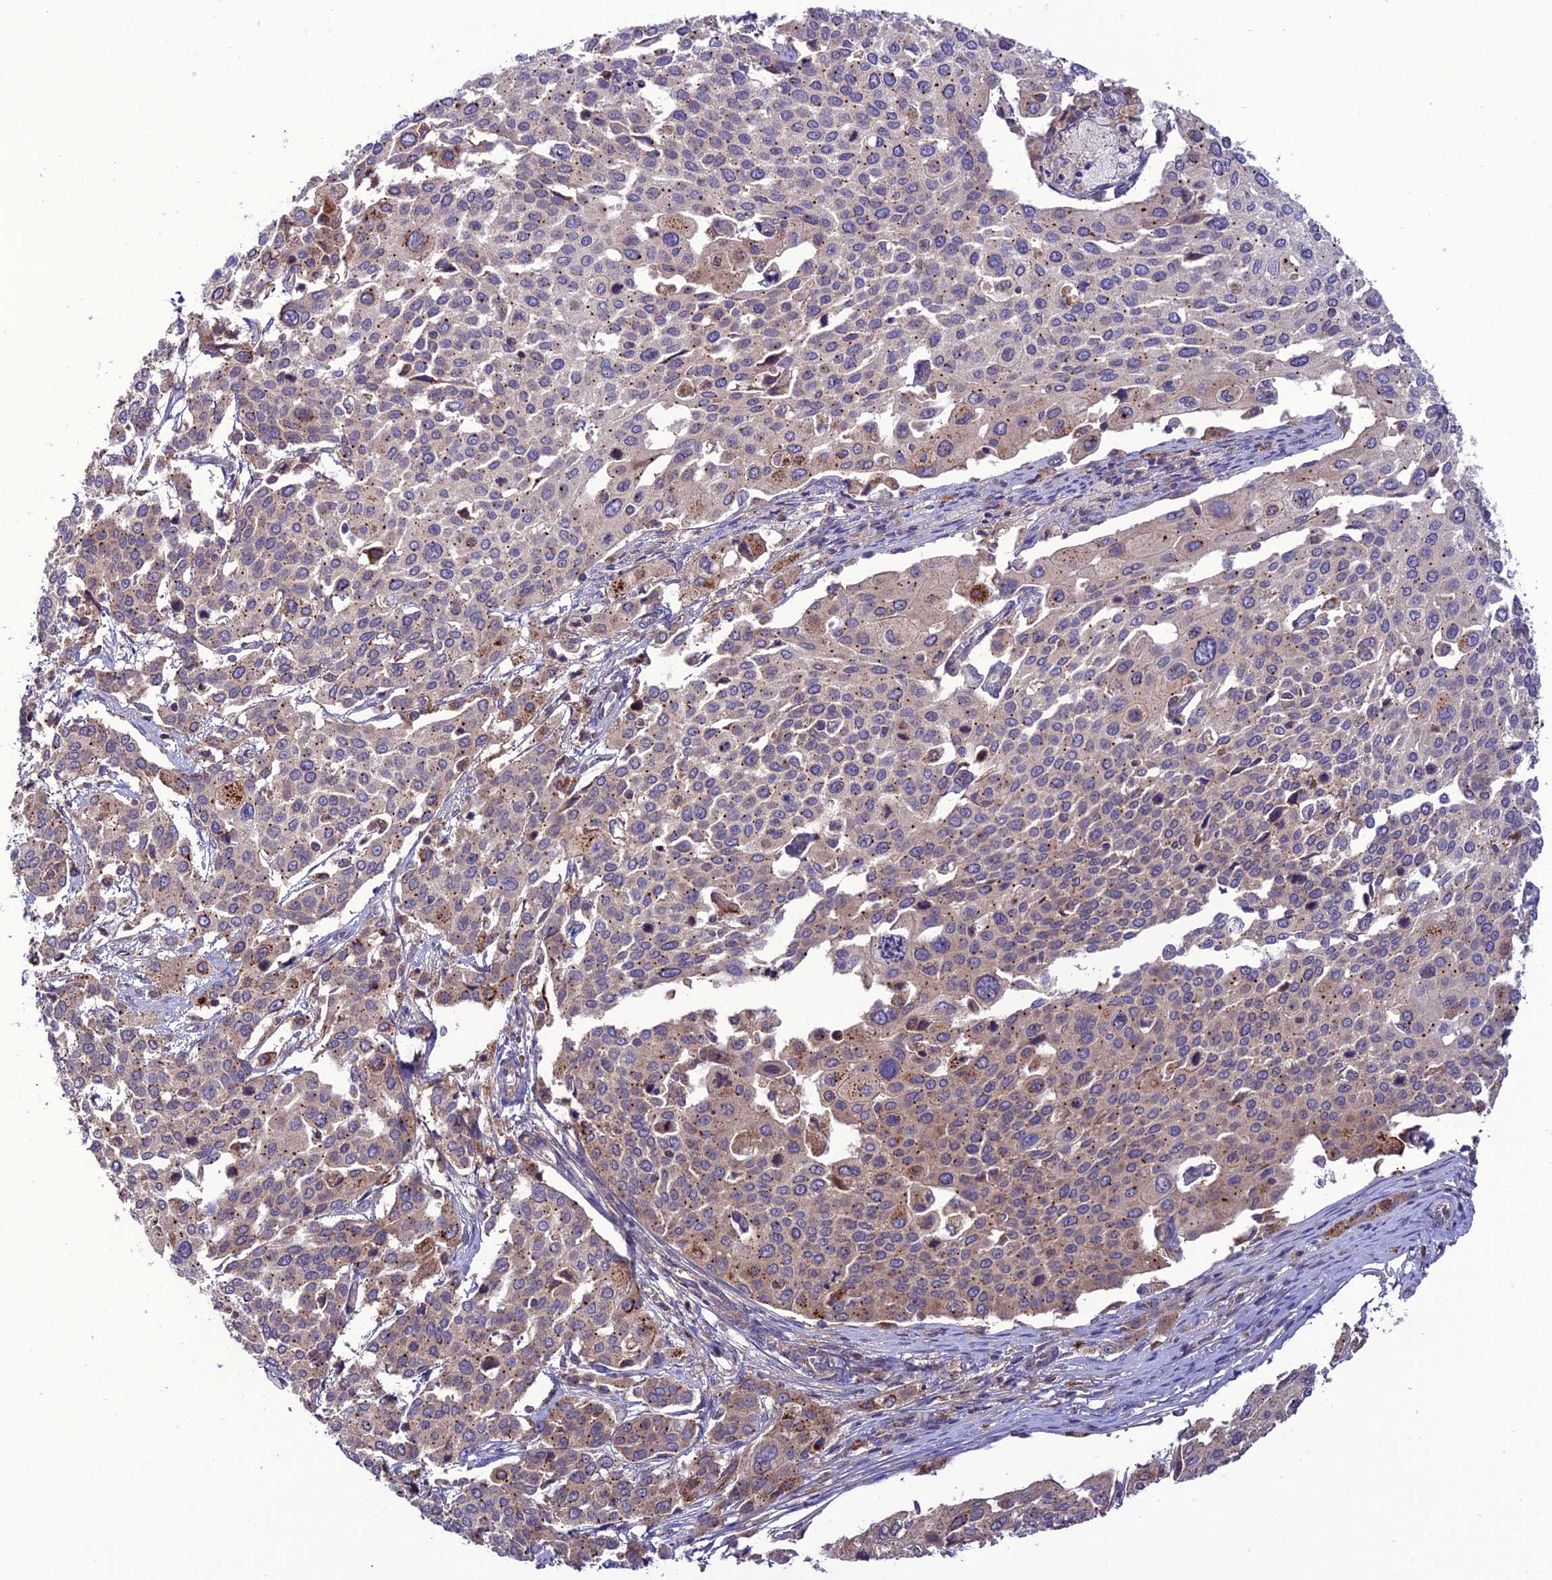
{"staining": {"intensity": "moderate", "quantity": ">75%", "location": "cytoplasmic/membranous"}, "tissue": "cervical cancer", "cell_type": "Tumor cells", "image_type": "cancer", "snomed": [{"axis": "morphology", "description": "Squamous cell carcinoma, NOS"}, {"axis": "topography", "description": "Cervix"}], "caption": "Moderate cytoplasmic/membranous expression is appreciated in about >75% of tumor cells in cervical squamous cell carcinoma. The protein is shown in brown color, while the nuclei are stained blue.", "gene": "PPIL3", "patient": {"sex": "female", "age": 44}}